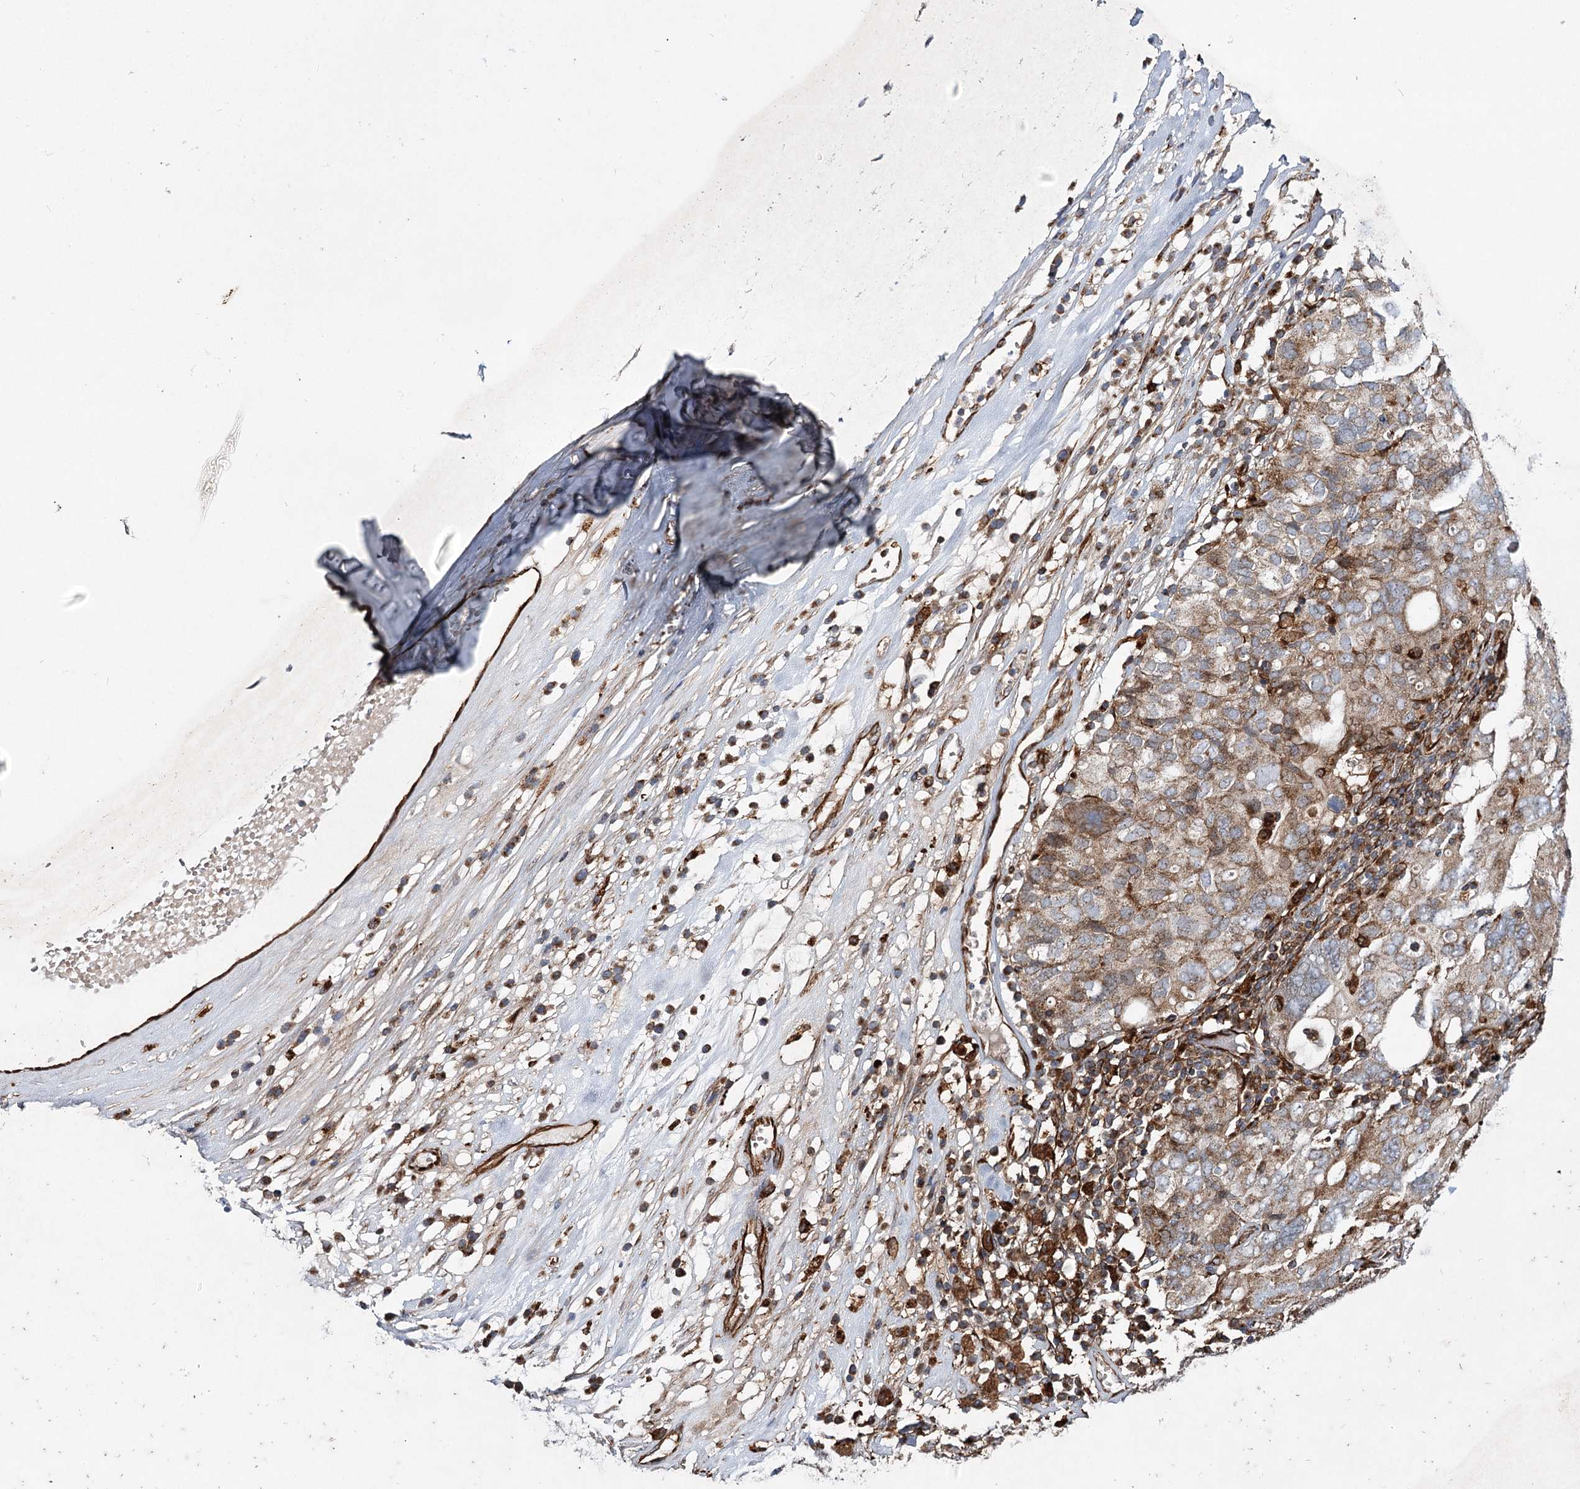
{"staining": {"intensity": "weak", "quantity": ">75%", "location": "cytoplasmic/membranous"}, "tissue": "ovarian cancer", "cell_type": "Tumor cells", "image_type": "cancer", "snomed": [{"axis": "morphology", "description": "Carcinoma, endometroid"}, {"axis": "topography", "description": "Ovary"}], "caption": "DAB immunohistochemical staining of human endometroid carcinoma (ovarian) displays weak cytoplasmic/membranous protein staining in approximately >75% of tumor cells.", "gene": "DPEP2", "patient": {"sex": "female", "age": 62}}